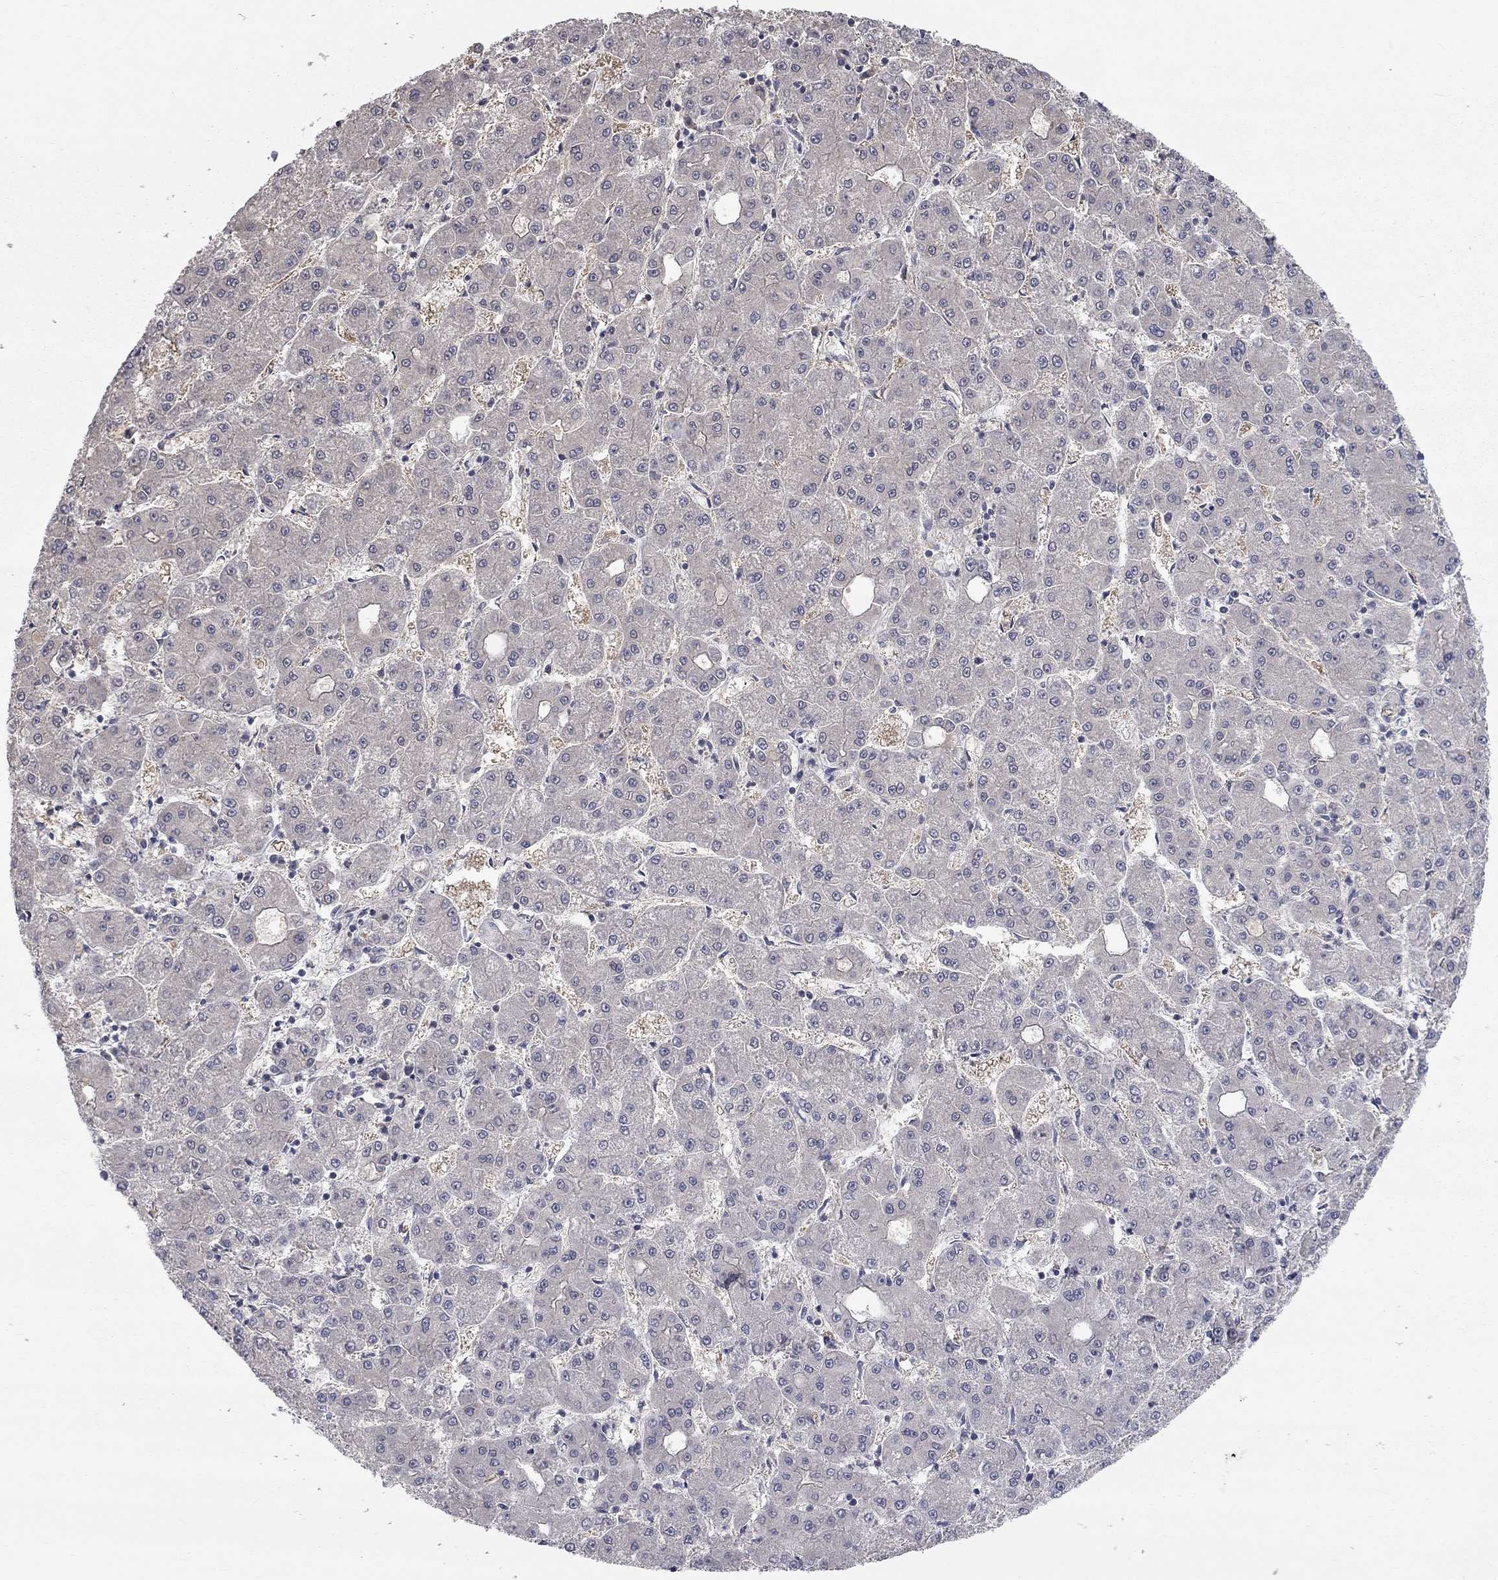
{"staining": {"intensity": "negative", "quantity": "none", "location": "none"}, "tissue": "liver cancer", "cell_type": "Tumor cells", "image_type": "cancer", "snomed": [{"axis": "morphology", "description": "Carcinoma, Hepatocellular, NOS"}, {"axis": "topography", "description": "Liver"}], "caption": "The immunohistochemistry (IHC) histopathology image has no significant staining in tumor cells of liver hepatocellular carcinoma tissue. (DAB immunohistochemistry, high magnification).", "gene": "CFAP161", "patient": {"sex": "male", "age": 73}}